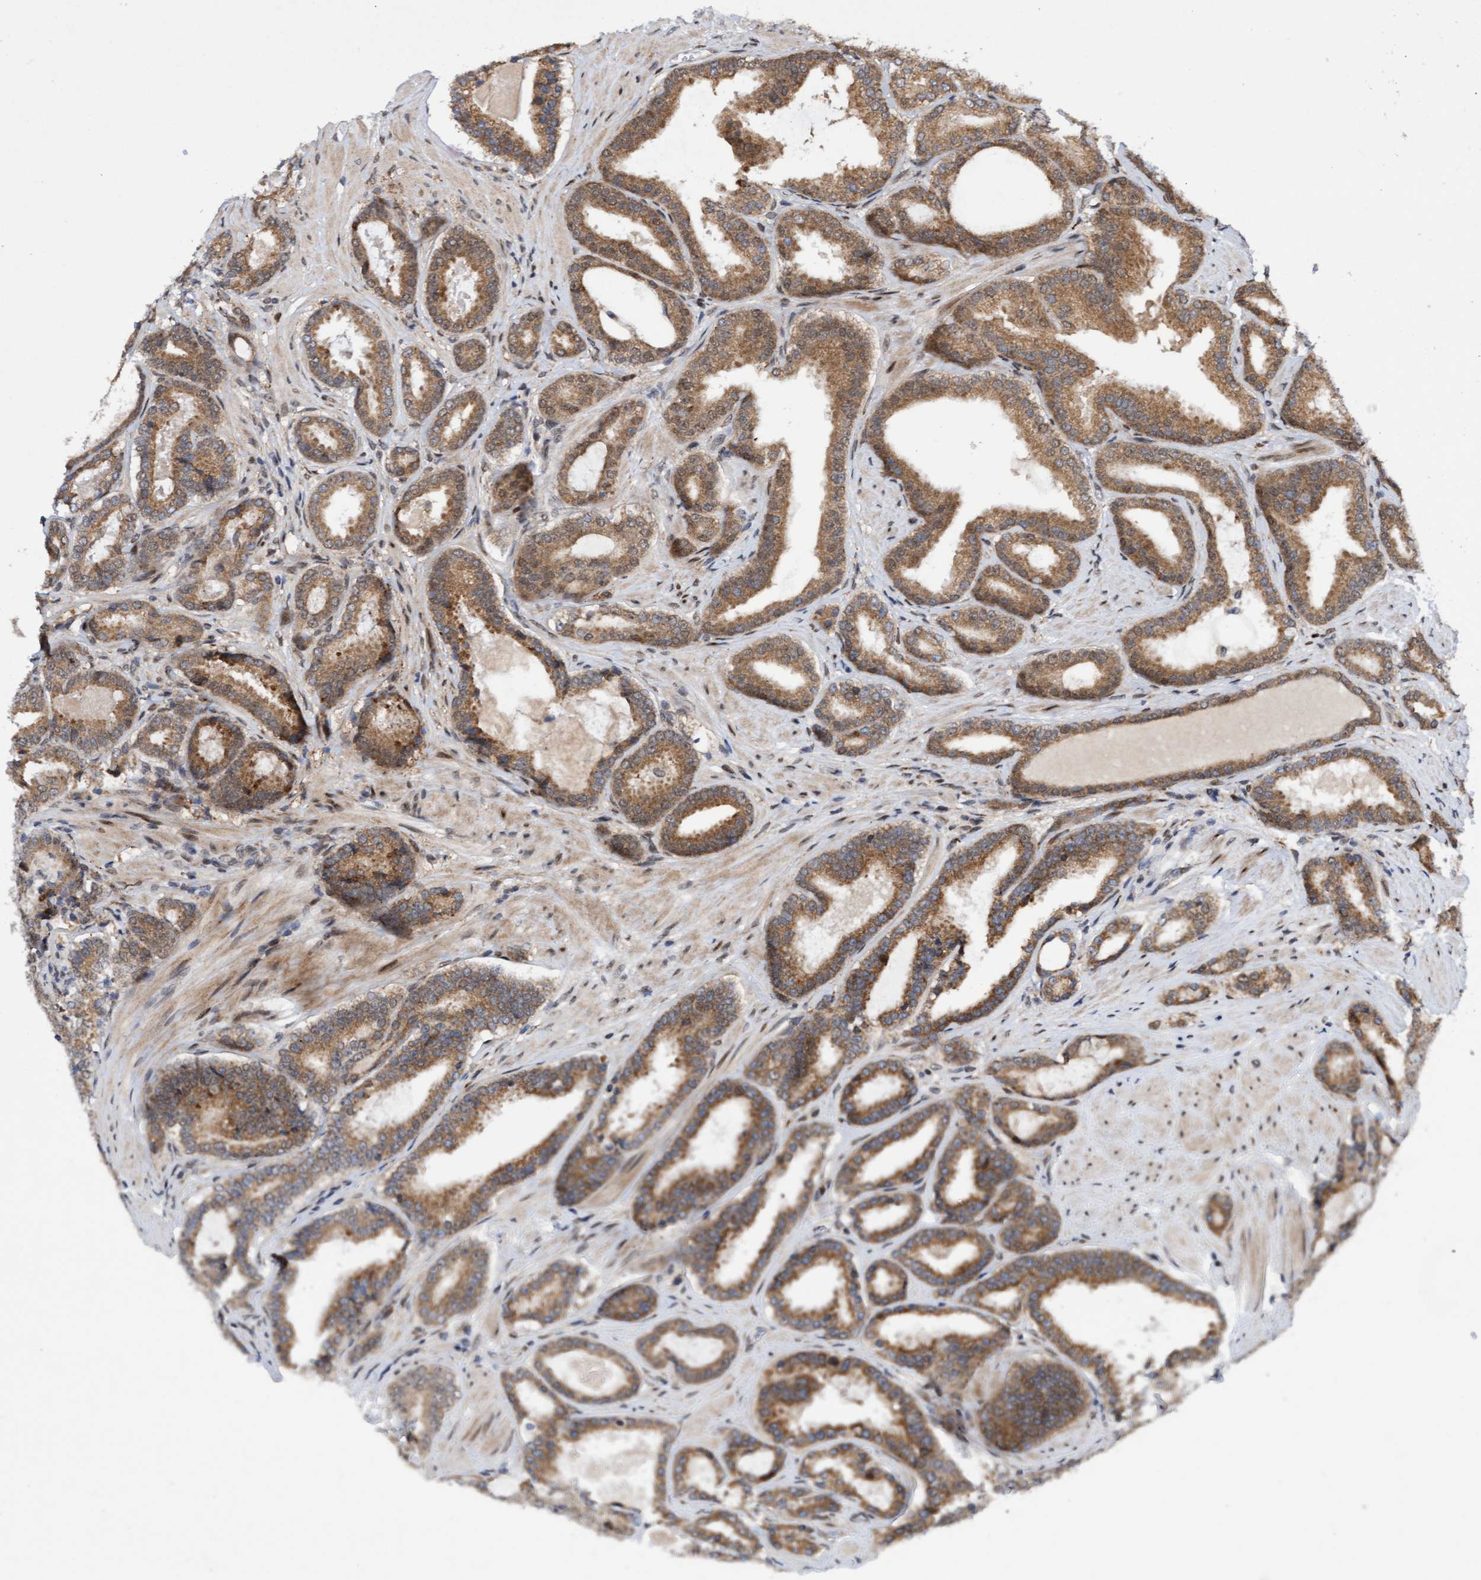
{"staining": {"intensity": "moderate", "quantity": ">75%", "location": "cytoplasmic/membranous"}, "tissue": "prostate cancer", "cell_type": "Tumor cells", "image_type": "cancer", "snomed": [{"axis": "morphology", "description": "Adenocarcinoma, High grade"}, {"axis": "topography", "description": "Prostate"}], "caption": "Immunohistochemistry (DAB (3,3'-diaminobenzidine)) staining of human adenocarcinoma (high-grade) (prostate) exhibits moderate cytoplasmic/membranous protein positivity in about >75% of tumor cells.", "gene": "TANC2", "patient": {"sex": "male", "age": 60}}